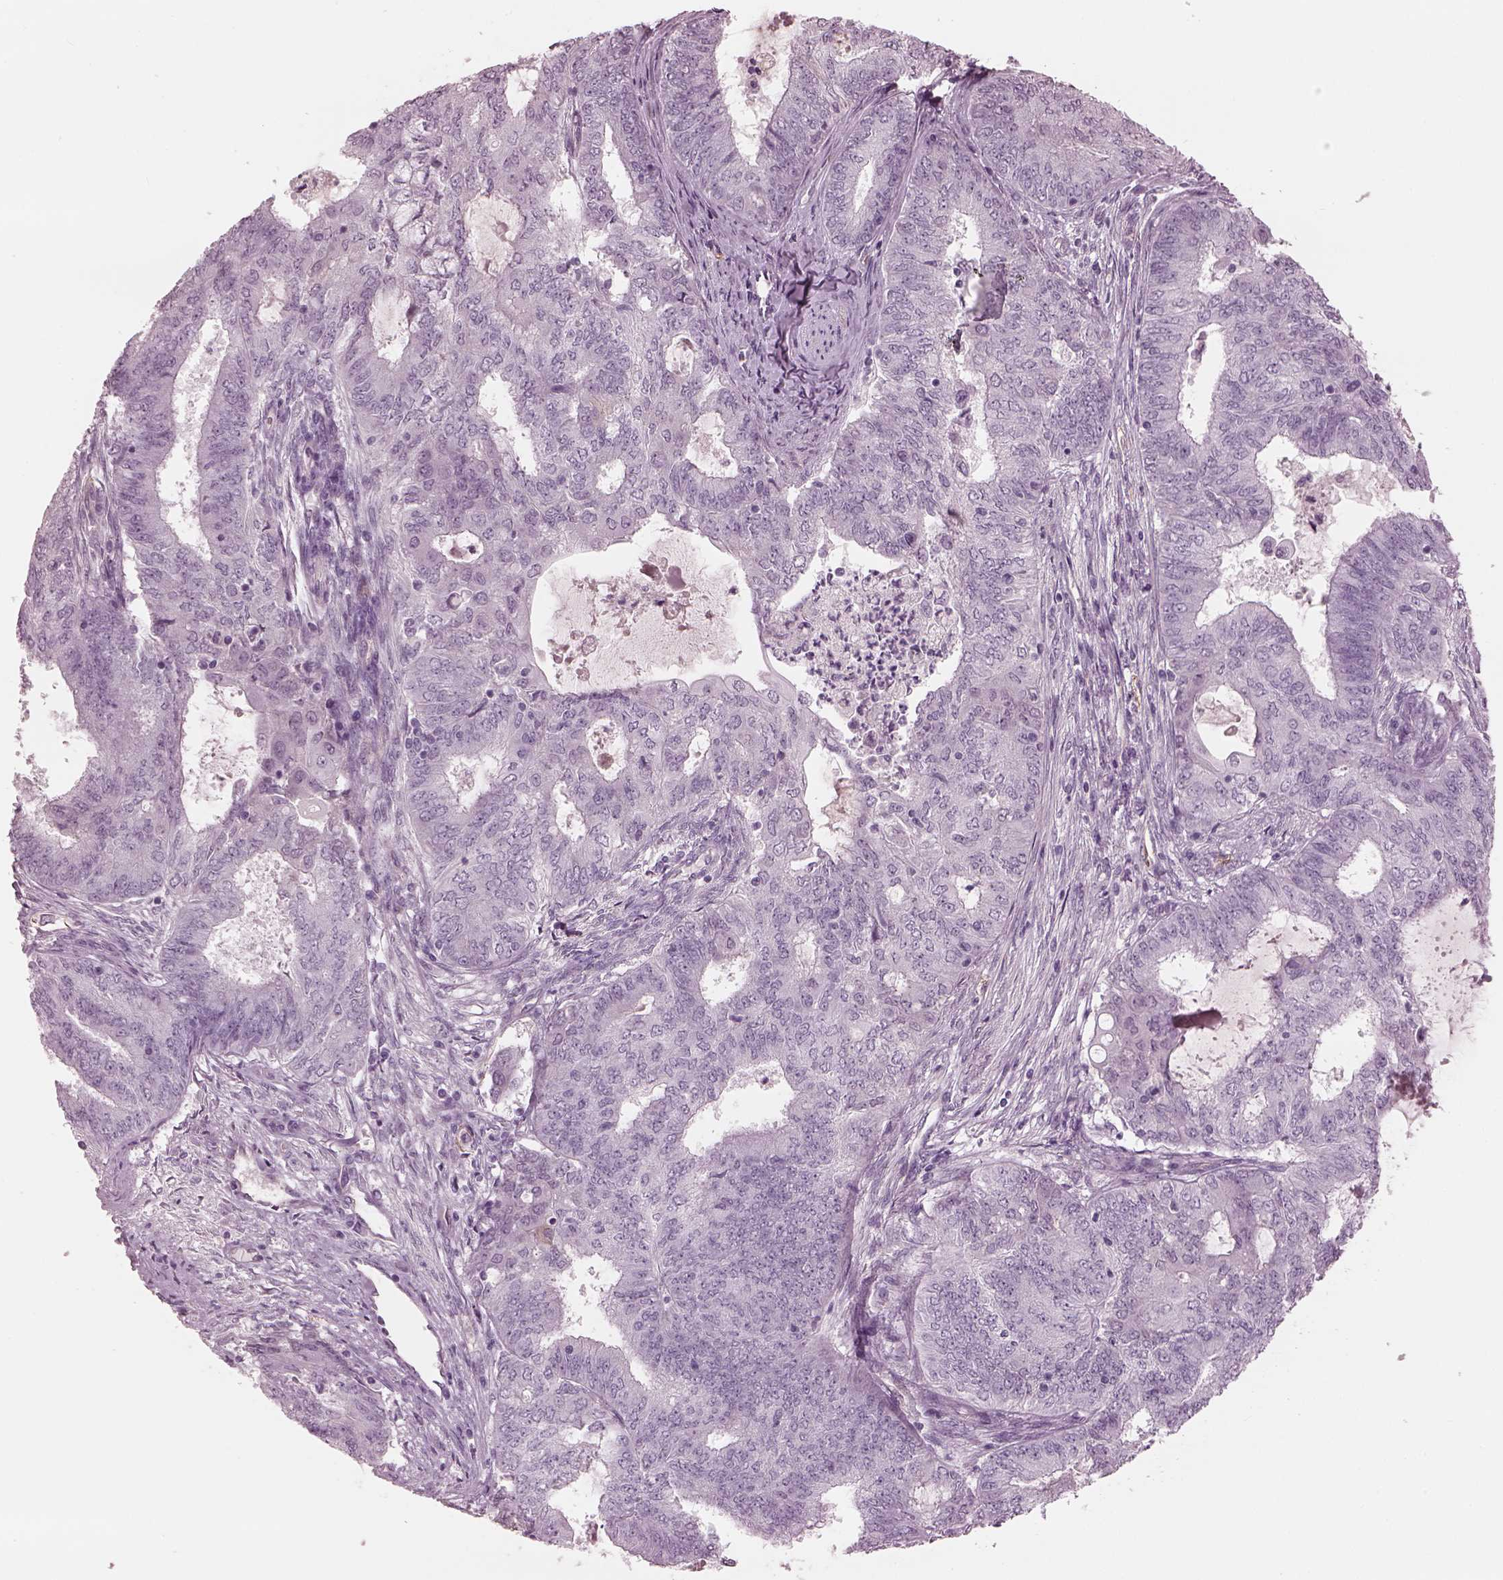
{"staining": {"intensity": "negative", "quantity": "none", "location": "none"}, "tissue": "endometrial cancer", "cell_type": "Tumor cells", "image_type": "cancer", "snomed": [{"axis": "morphology", "description": "Adenocarcinoma, NOS"}, {"axis": "topography", "description": "Endometrium"}], "caption": "Image shows no protein expression in tumor cells of endometrial adenocarcinoma tissue.", "gene": "EIF4E1B", "patient": {"sex": "female", "age": 62}}